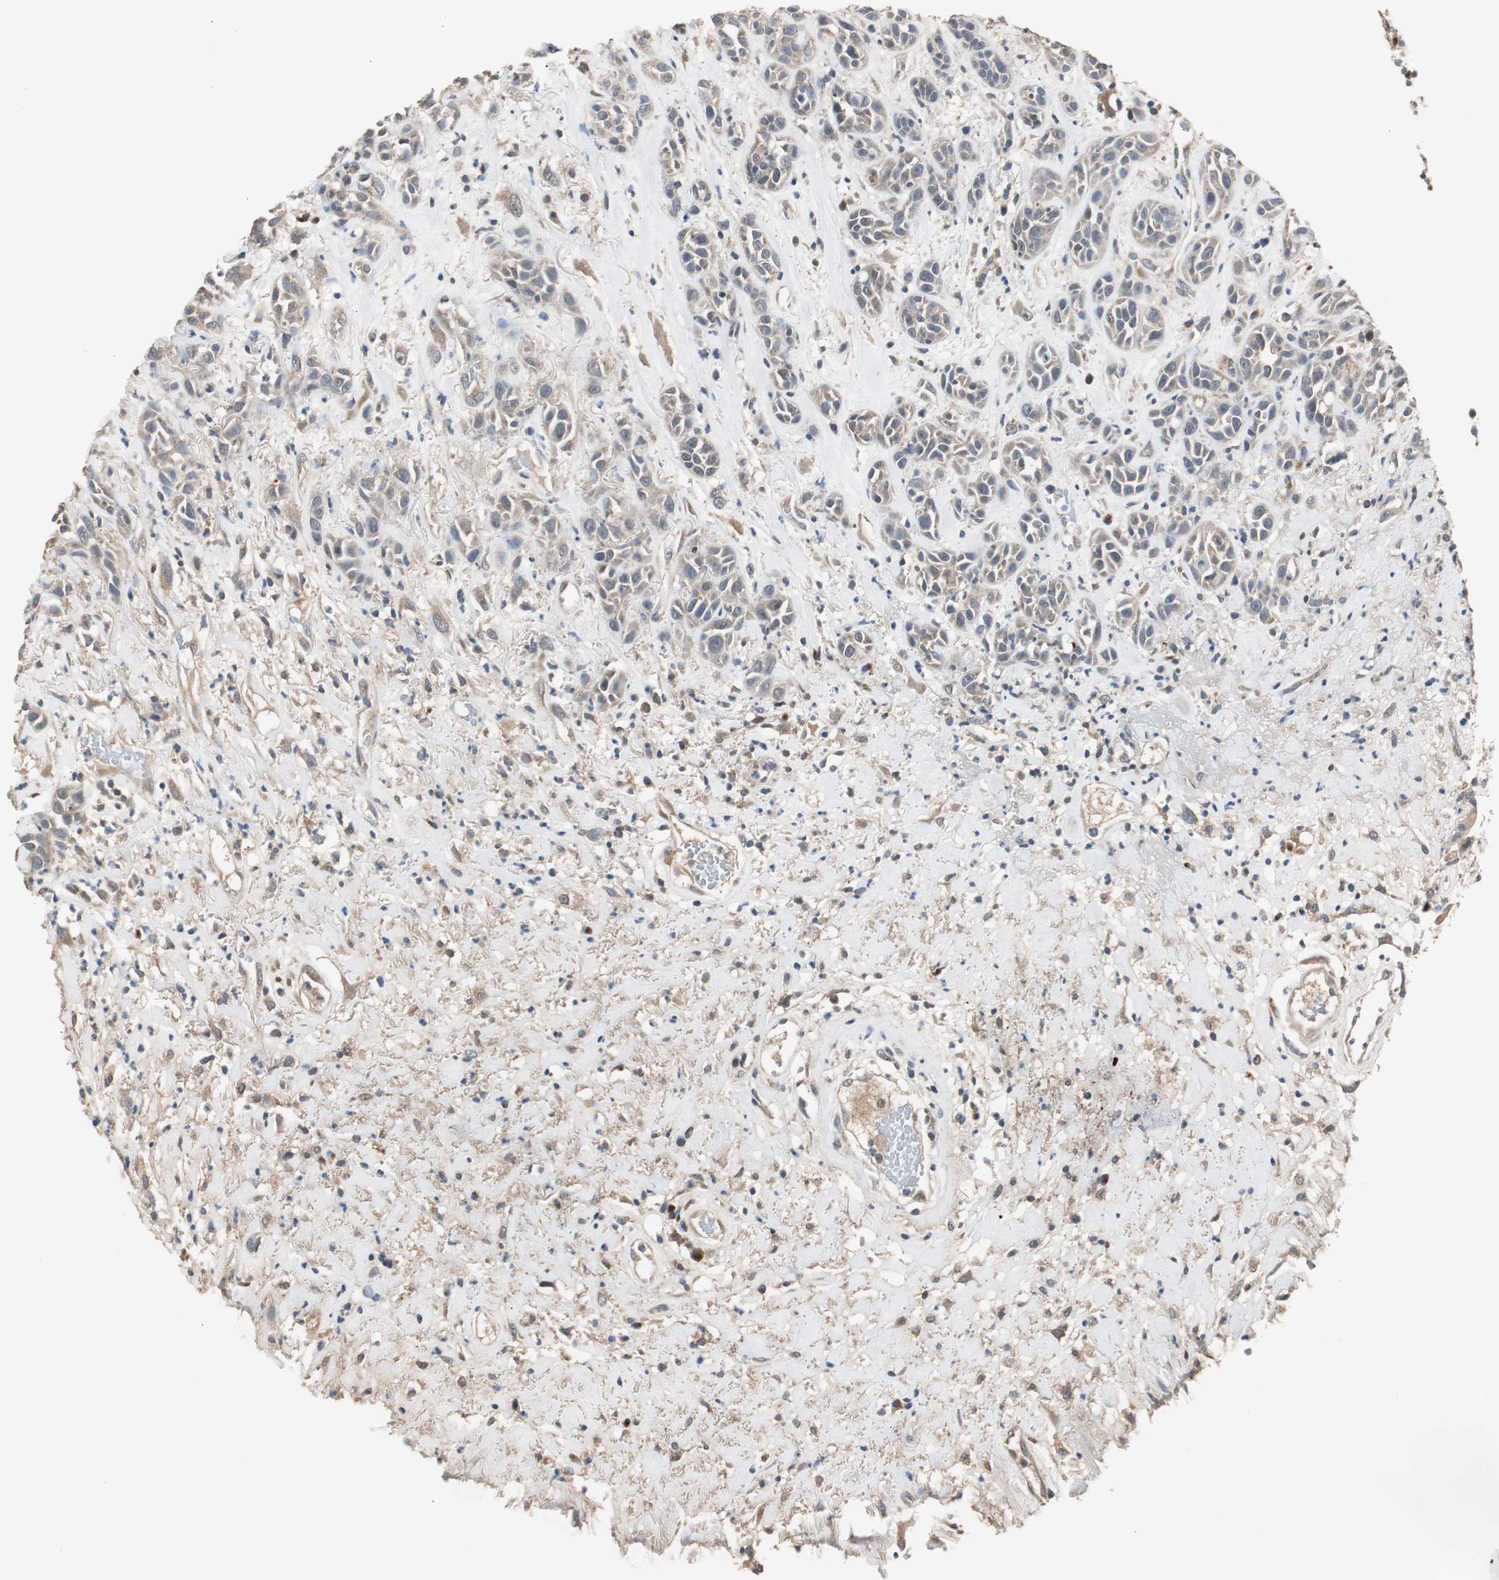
{"staining": {"intensity": "weak", "quantity": "25%-75%", "location": "cytoplasmic/membranous"}, "tissue": "head and neck cancer", "cell_type": "Tumor cells", "image_type": "cancer", "snomed": [{"axis": "morphology", "description": "Squamous cell carcinoma, NOS"}, {"axis": "topography", "description": "Head-Neck"}], "caption": "Head and neck cancer stained with DAB (3,3'-diaminobenzidine) IHC shows low levels of weak cytoplasmic/membranous staining in approximately 25%-75% of tumor cells.", "gene": "PTPRN2", "patient": {"sex": "male", "age": 62}}